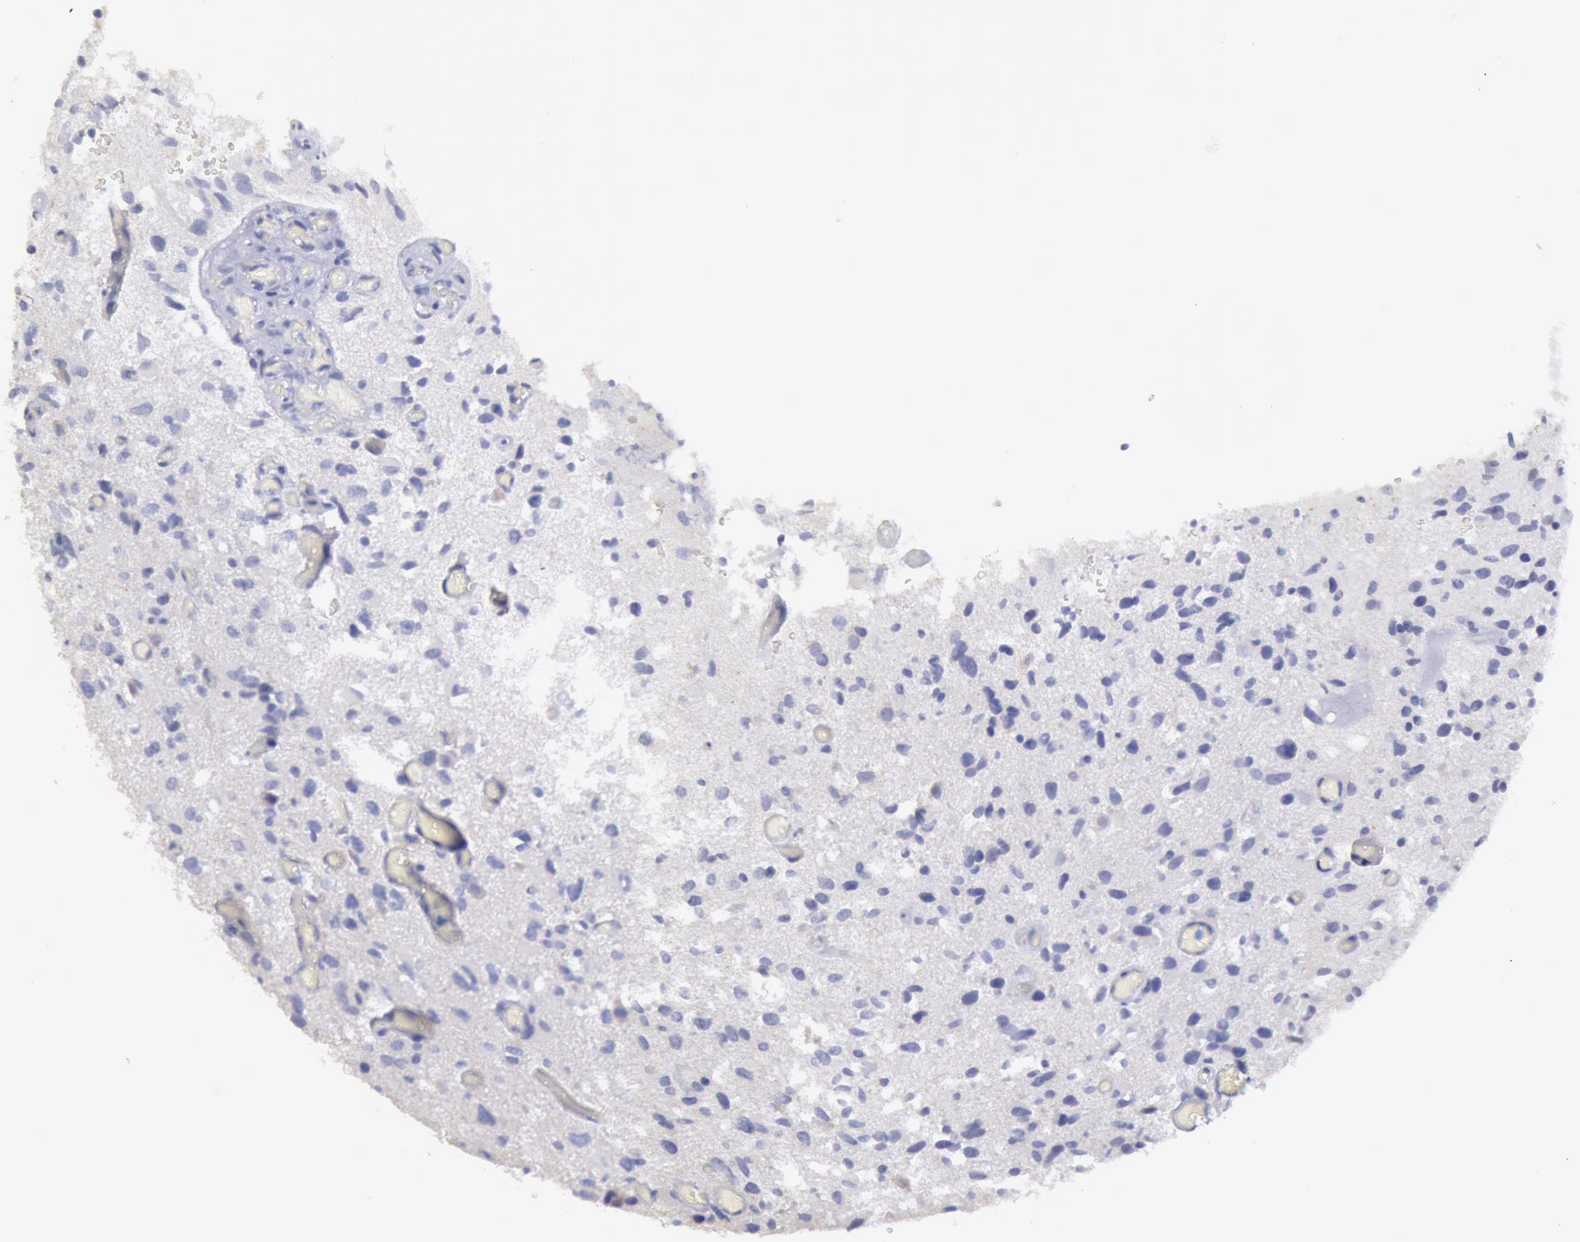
{"staining": {"intensity": "negative", "quantity": "none", "location": "none"}, "tissue": "glioma", "cell_type": "Tumor cells", "image_type": "cancer", "snomed": [{"axis": "morphology", "description": "Glioma, malignant, High grade"}, {"axis": "topography", "description": "Brain"}], "caption": "Tumor cells show no significant staining in glioma. The staining was performed using DAB to visualize the protein expression in brown, while the nuclei were stained in blue with hematoxylin (Magnification: 20x).", "gene": "MYH7", "patient": {"sex": "male", "age": 69}}